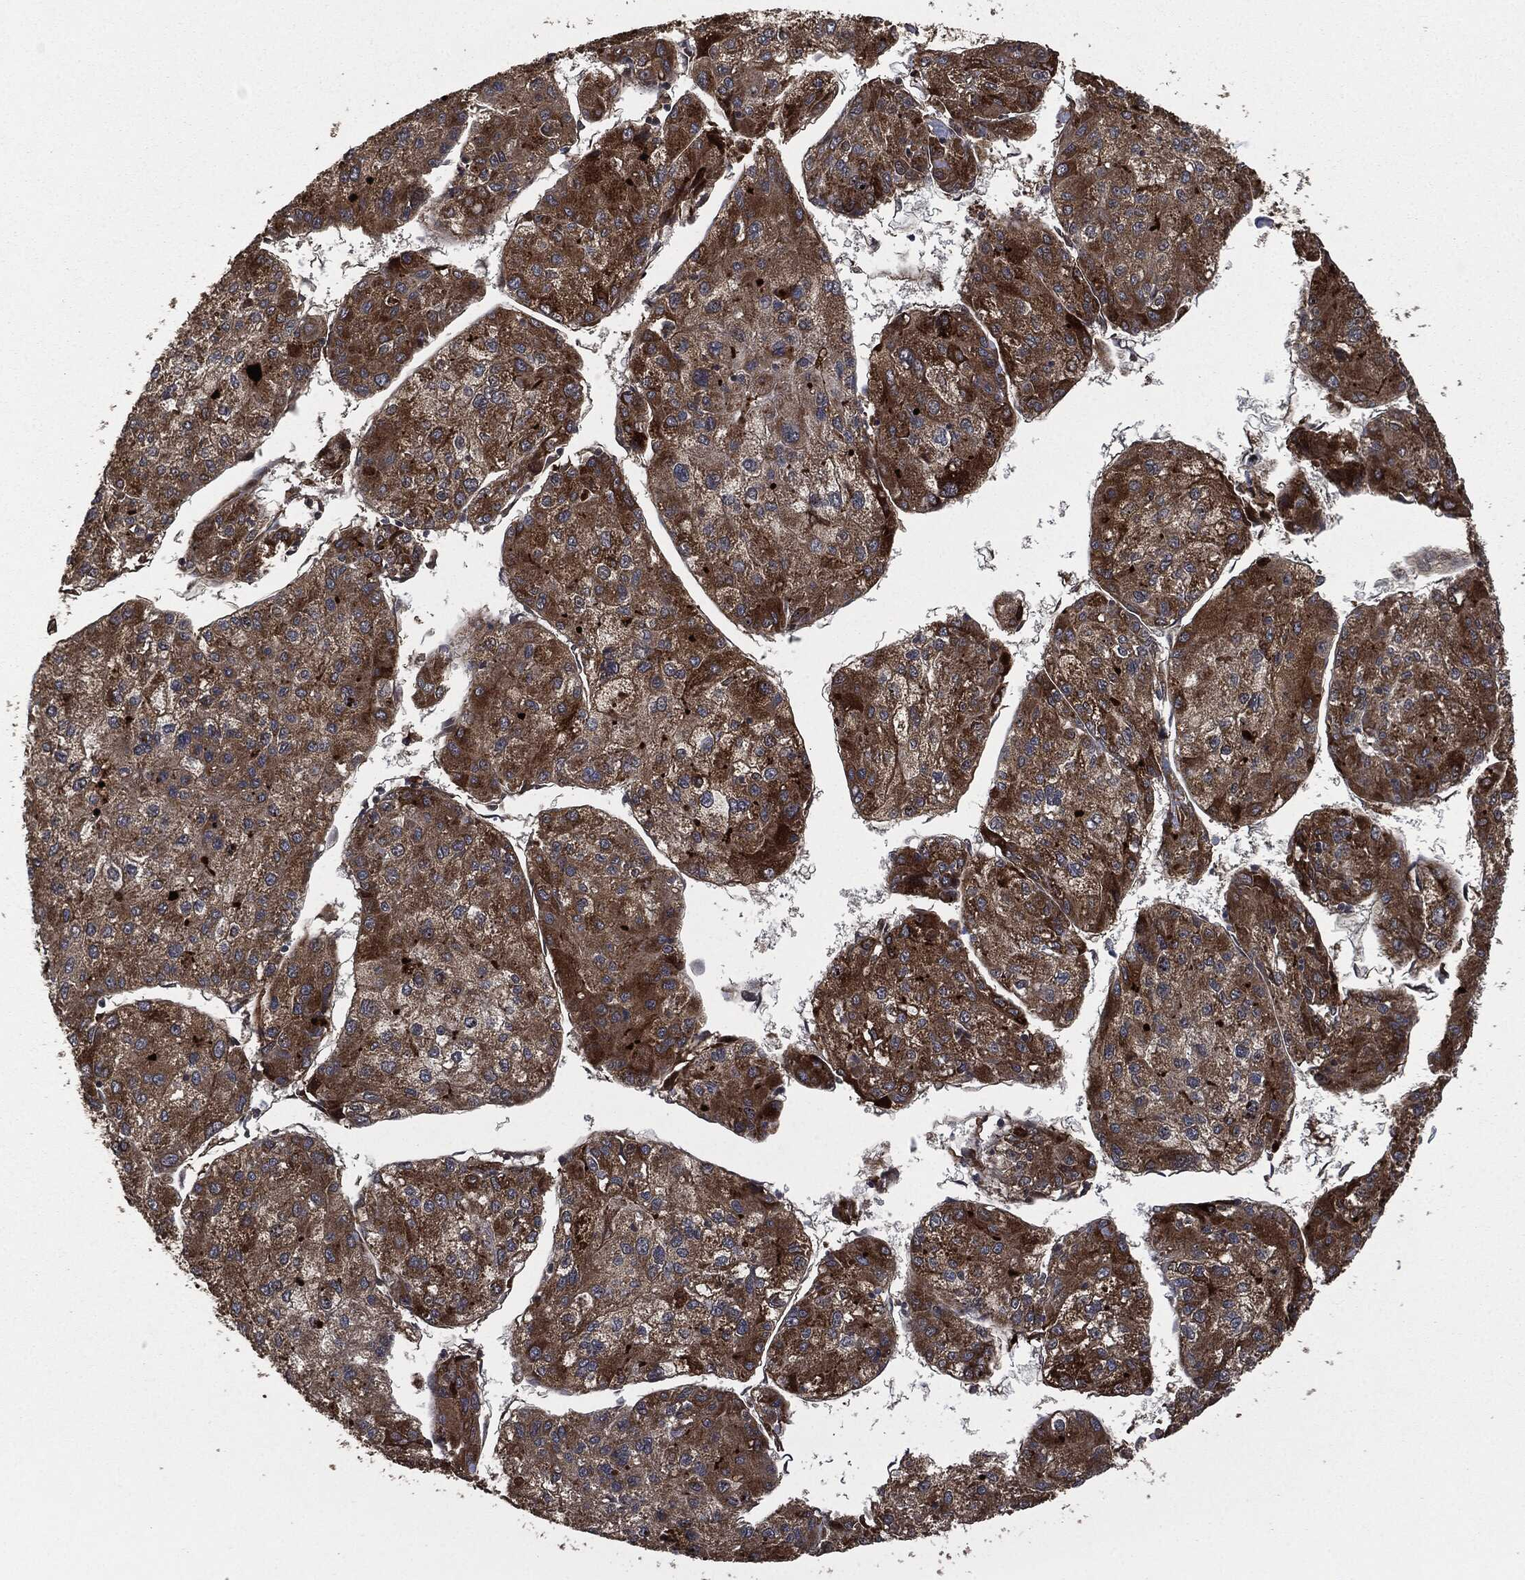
{"staining": {"intensity": "strong", "quantity": "25%-75%", "location": "cytoplasmic/membranous"}, "tissue": "liver cancer", "cell_type": "Tumor cells", "image_type": "cancer", "snomed": [{"axis": "morphology", "description": "Carcinoma, Hepatocellular, NOS"}, {"axis": "topography", "description": "Liver"}], "caption": "This is a micrograph of immunohistochemistry (IHC) staining of liver cancer (hepatocellular carcinoma), which shows strong expression in the cytoplasmic/membranous of tumor cells.", "gene": "CRABP2", "patient": {"sex": "male", "age": 43}}